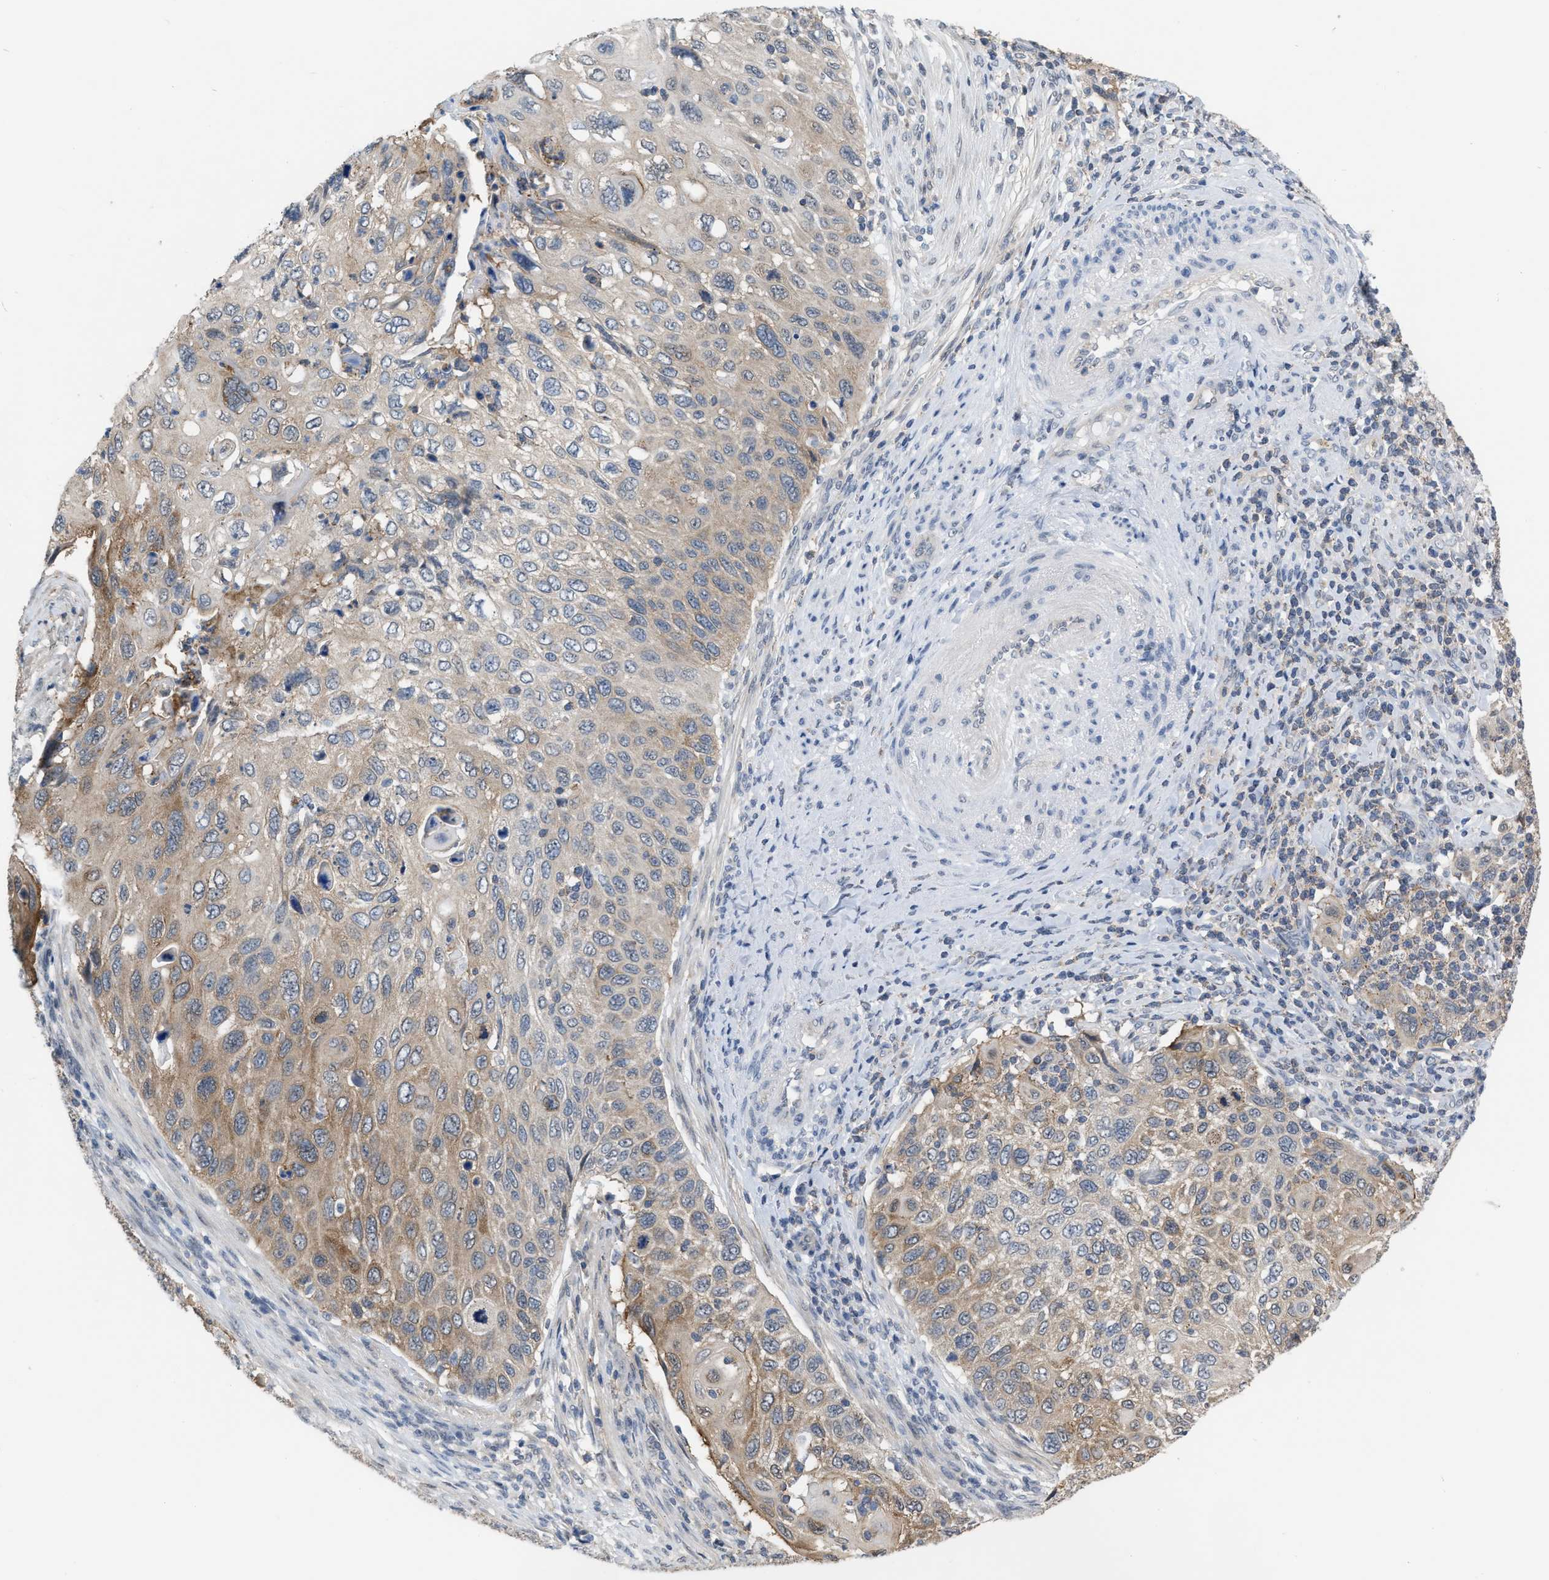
{"staining": {"intensity": "moderate", "quantity": ">75%", "location": "cytoplasmic/membranous"}, "tissue": "cervical cancer", "cell_type": "Tumor cells", "image_type": "cancer", "snomed": [{"axis": "morphology", "description": "Squamous cell carcinoma, NOS"}, {"axis": "topography", "description": "Cervix"}], "caption": "This is a photomicrograph of IHC staining of cervical squamous cell carcinoma, which shows moderate staining in the cytoplasmic/membranous of tumor cells.", "gene": "BAIAP2L1", "patient": {"sex": "female", "age": 70}}